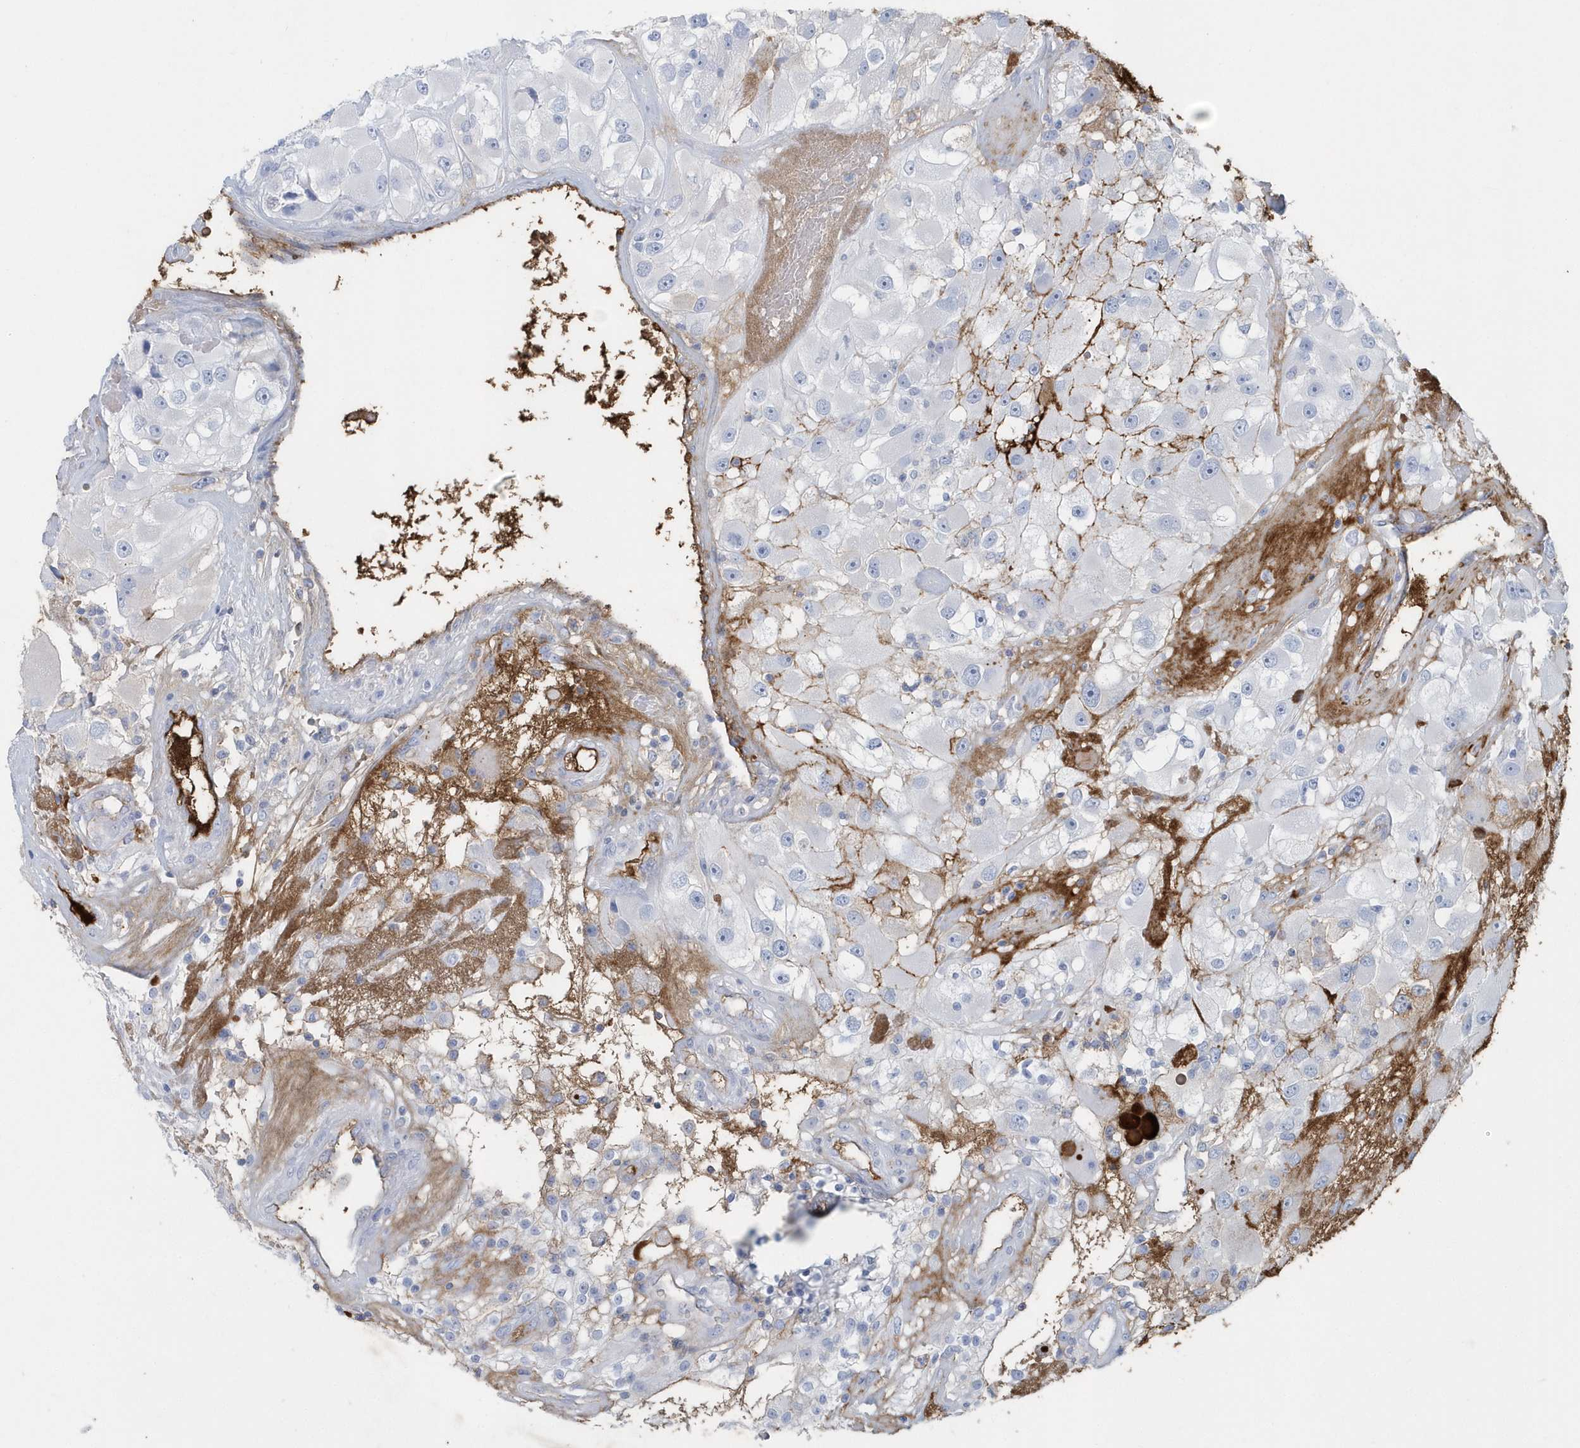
{"staining": {"intensity": "negative", "quantity": "none", "location": "none"}, "tissue": "renal cancer", "cell_type": "Tumor cells", "image_type": "cancer", "snomed": [{"axis": "morphology", "description": "Adenocarcinoma, NOS"}, {"axis": "topography", "description": "Kidney"}], "caption": "High power microscopy photomicrograph of an immunohistochemistry (IHC) image of renal adenocarcinoma, revealing no significant expression in tumor cells. (DAB (3,3'-diaminobenzidine) IHC visualized using brightfield microscopy, high magnification).", "gene": "JCHAIN", "patient": {"sex": "female", "age": 52}}